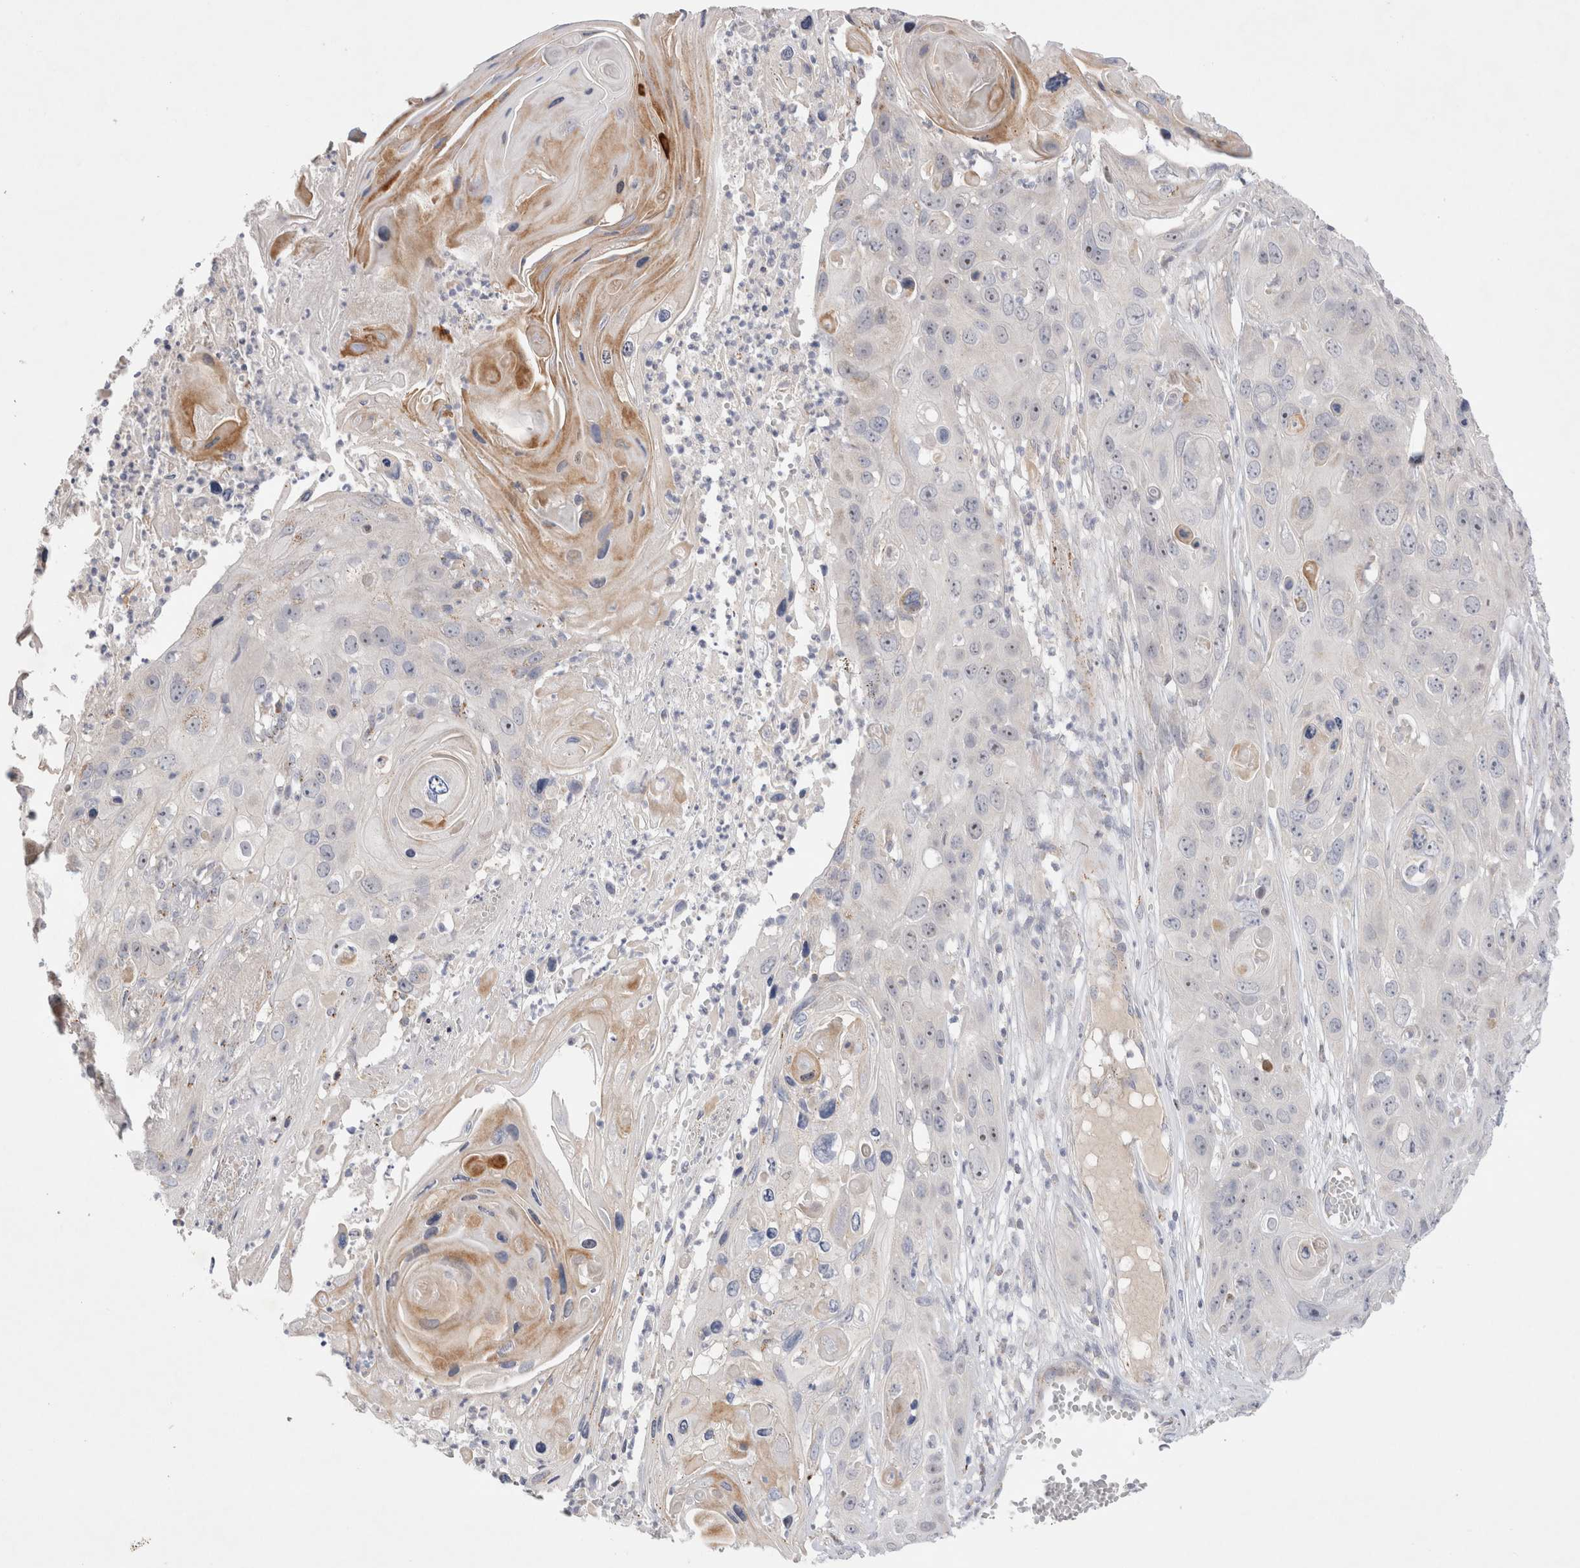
{"staining": {"intensity": "moderate", "quantity": "<25%", "location": "nuclear"}, "tissue": "skin cancer", "cell_type": "Tumor cells", "image_type": "cancer", "snomed": [{"axis": "morphology", "description": "Squamous cell carcinoma, NOS"}, {"axis": "topography", "description": "Skin"}], "caption": "This histopathology image reveals IHC staining of squamous cell carcinoma (skin), with low moderate nuclear positivity in about <25% of tumor cells.", "gene": "CHADL", "patient": {"sex": "male", "age": 55}}